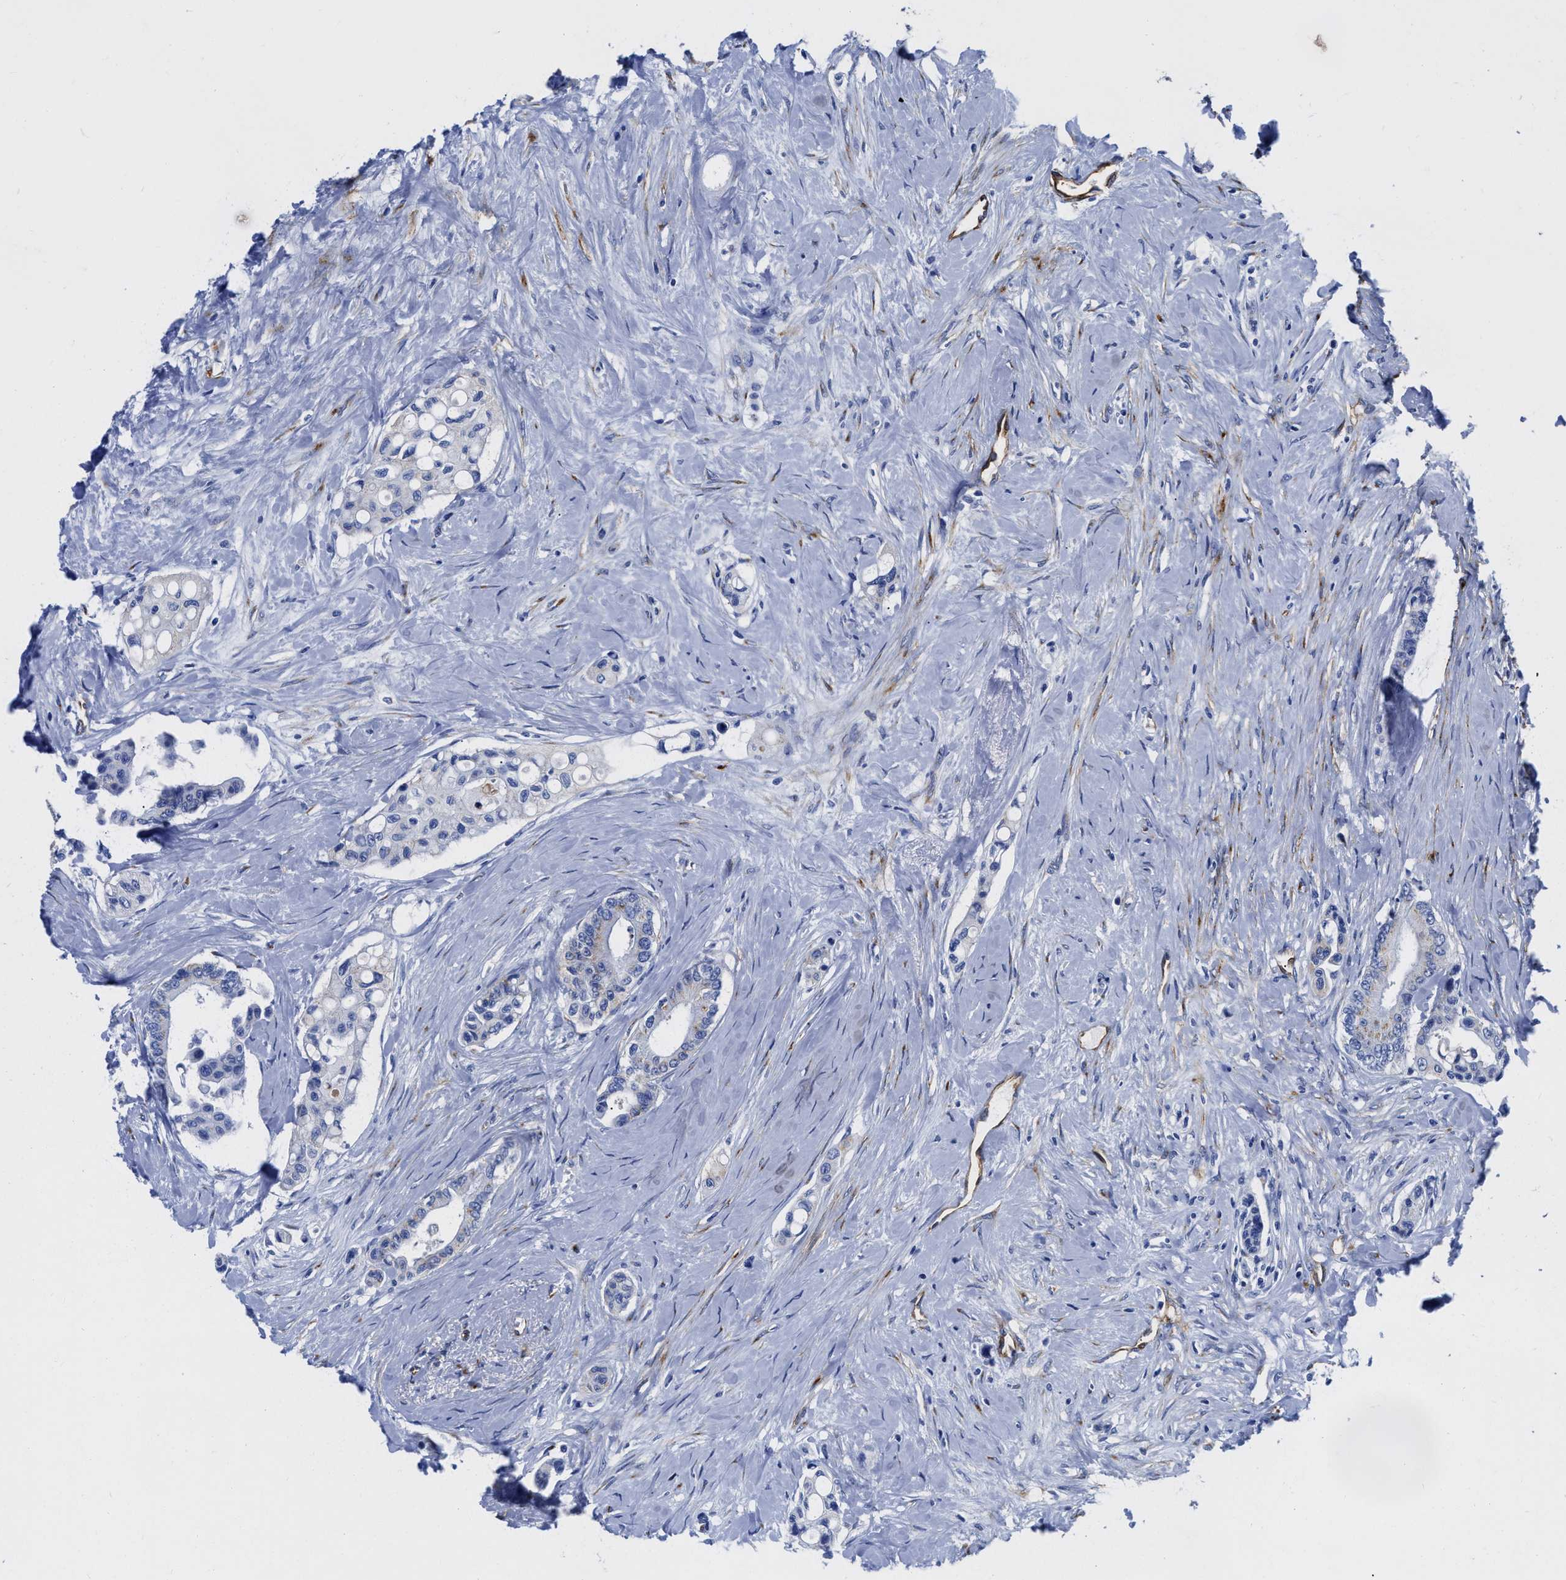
{"staining": {"intensity": "weak", "quantity": "<25%", "location": "cytoplasmic/membranous"}, "tissue": "colorectal cancer", "cell_type": "Tumor cells", "image_type": "cancer", "snomed": [{"axis": "morphology", "description": "Normal tissue, NOS"}, {"axis": "morphology", "description": "Adenocarcinoma, NOS"}, {"axis": "topography", "description": "Colon"}], "caption": "A micrograph of adenocarcinoma (colorectal) stained for a protein demonstrates no brown staining in tumor cells.", "gene": "TVP23B", "patient": {"sex": "male", "age": 82}}